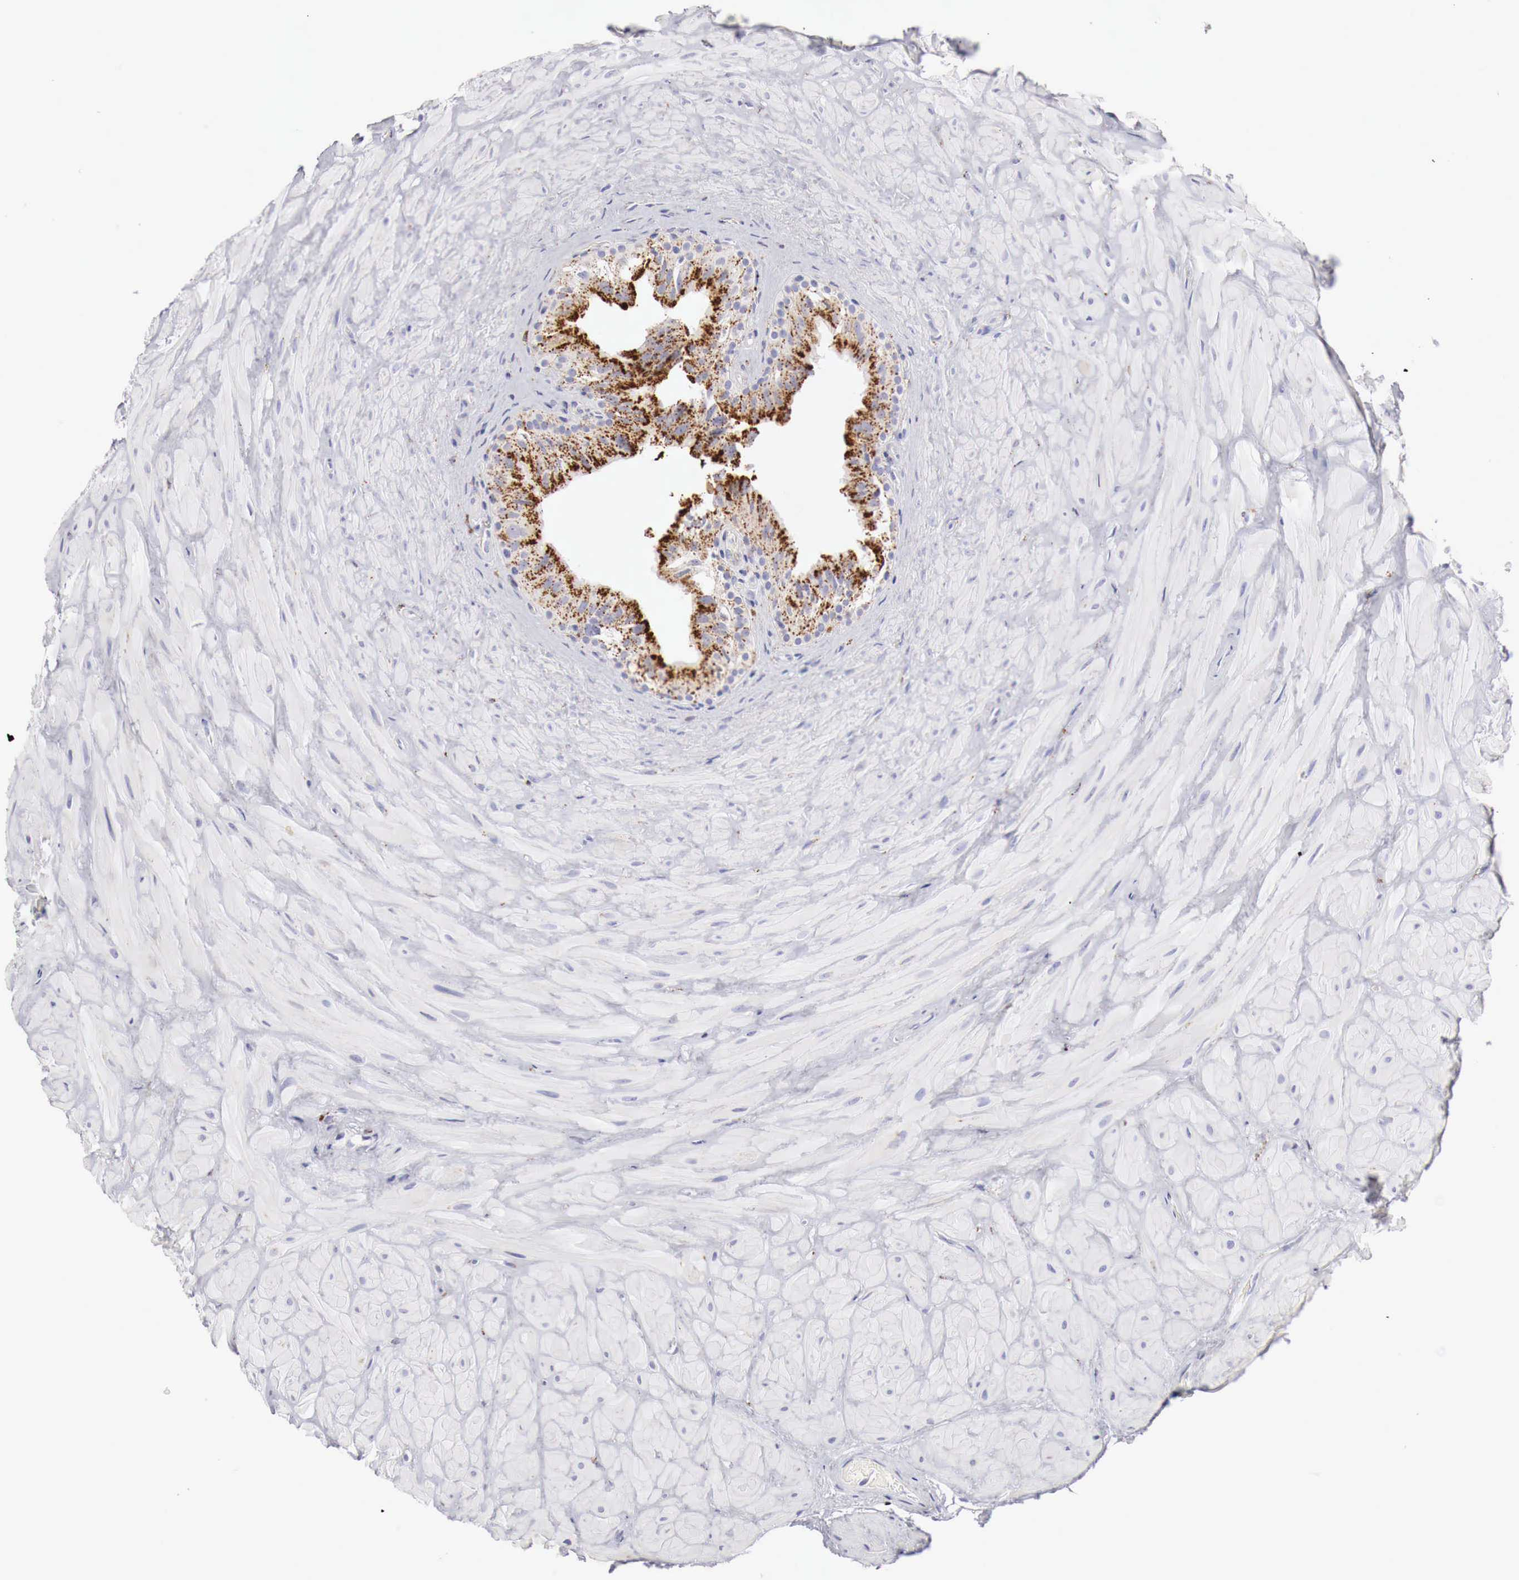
{"staining": {"intensity": "strong", "quantity": ">75%", "location": "cytoplasmic/membranous"}, "tissue": "epididymis", "cell_type": "Glandular cells", "image_type": "normal", "snomed": [{"axis": "morphology", "description": "Normal tissue, NOS"}, {"axis": "topography", "description": "Epididymis"}], "caption": "About >75% of glandular cells in unremarkable human epididymis show strong cytoplasmic/membranous protein positivity as visualized by brown immunohistochemical staining.", "gene": "GLA", "patient": {"sex": "male", "age": 35}}